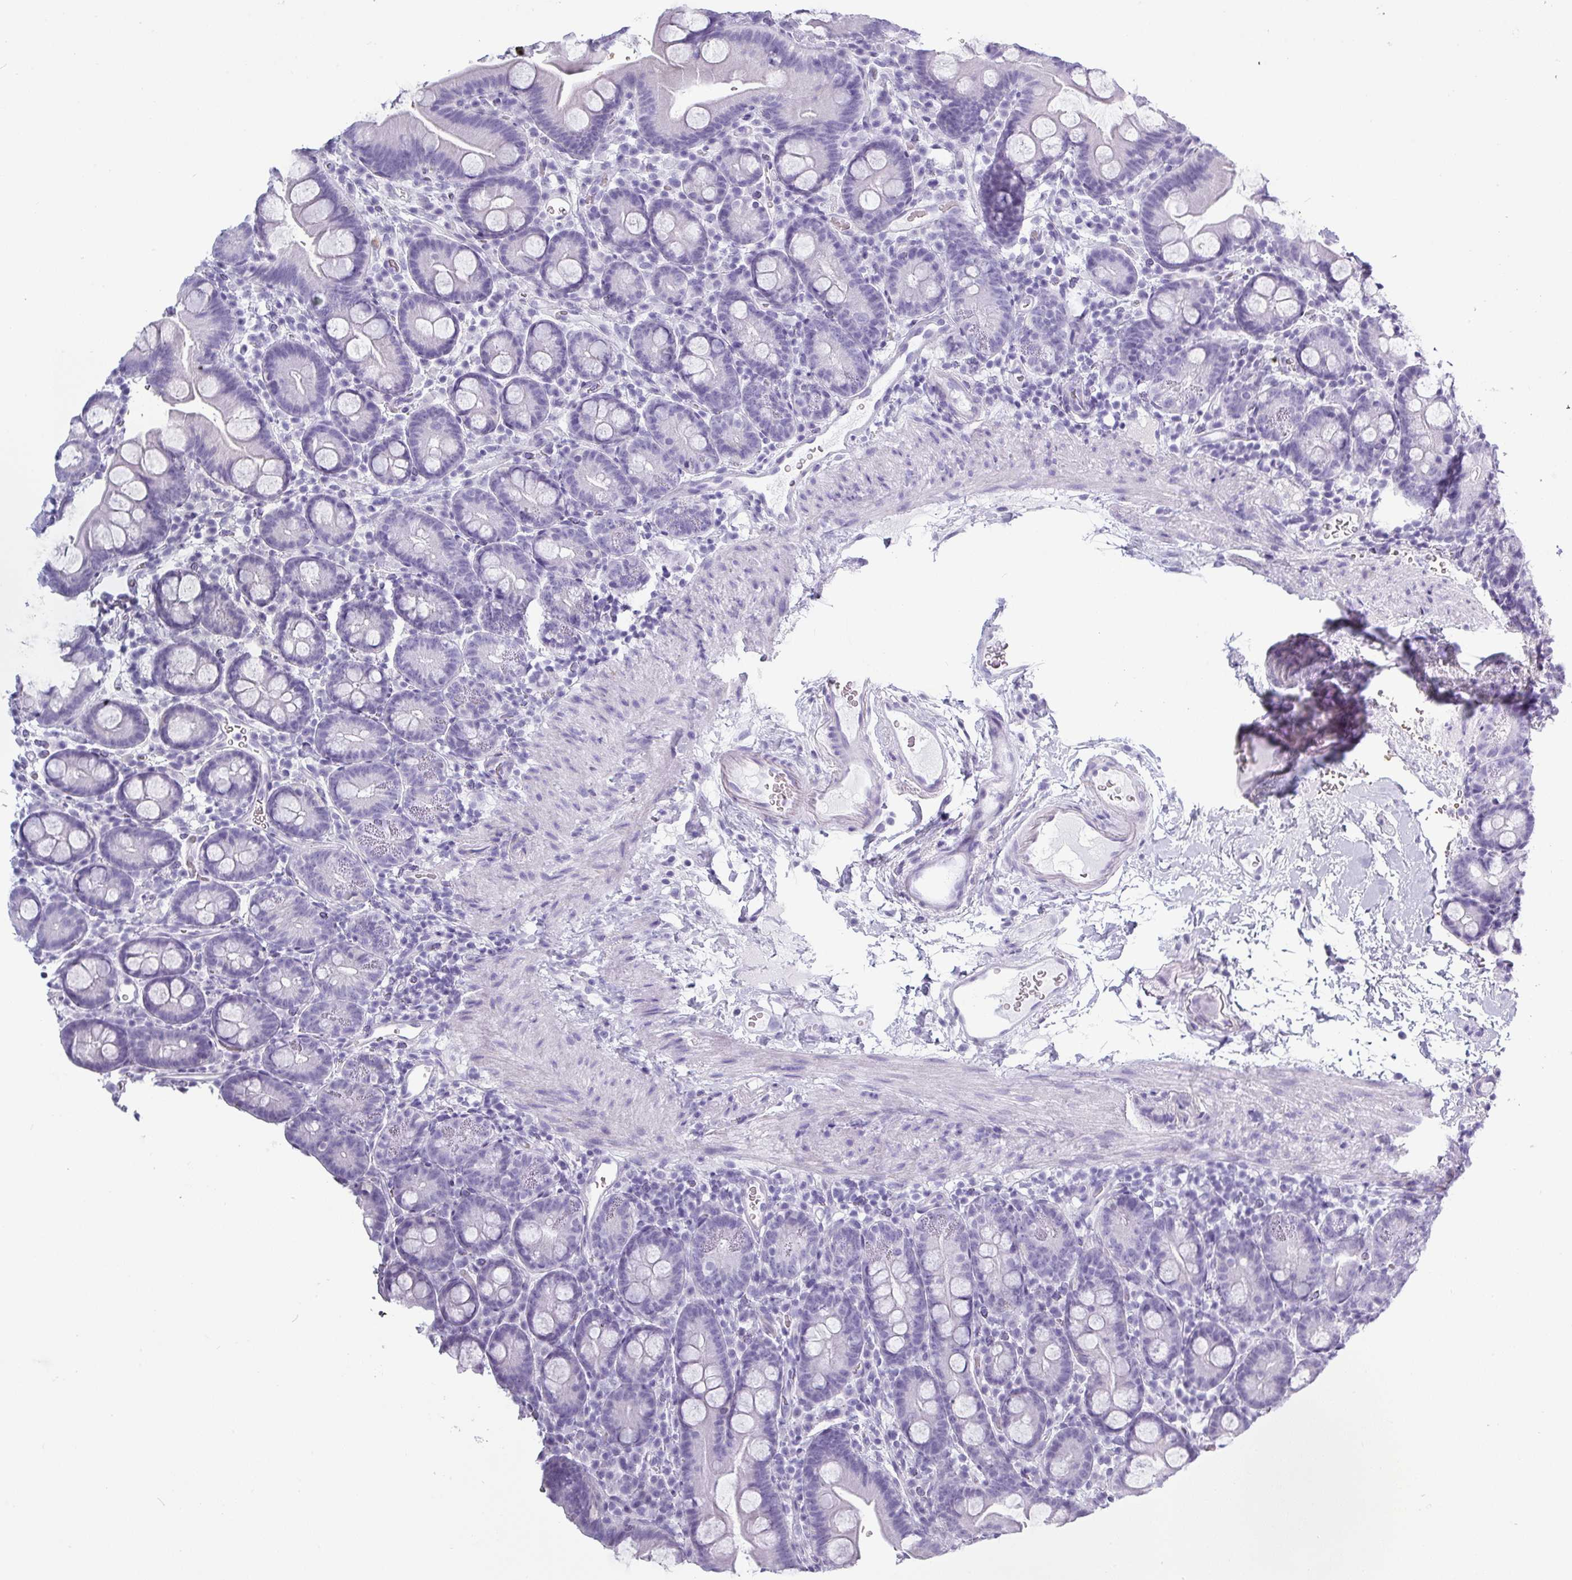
{"staining": {"intensity": "negative", "quantity": "none", "location": "none"}, "tissue": "small intestine", "cell_type": "Glandular cells", "image_type": "normal", "snomed": [{"axis": "morphology", "description": "Normal tissue, NOS"}, {"axis": "topography", "description": "Small intestine"}], "caption": "The photomicrograph demonstrates no staining of glandular cells in benign small intestine.", "gene": "CRYBB2", "patient": {"sex": "female", "age": 68}}